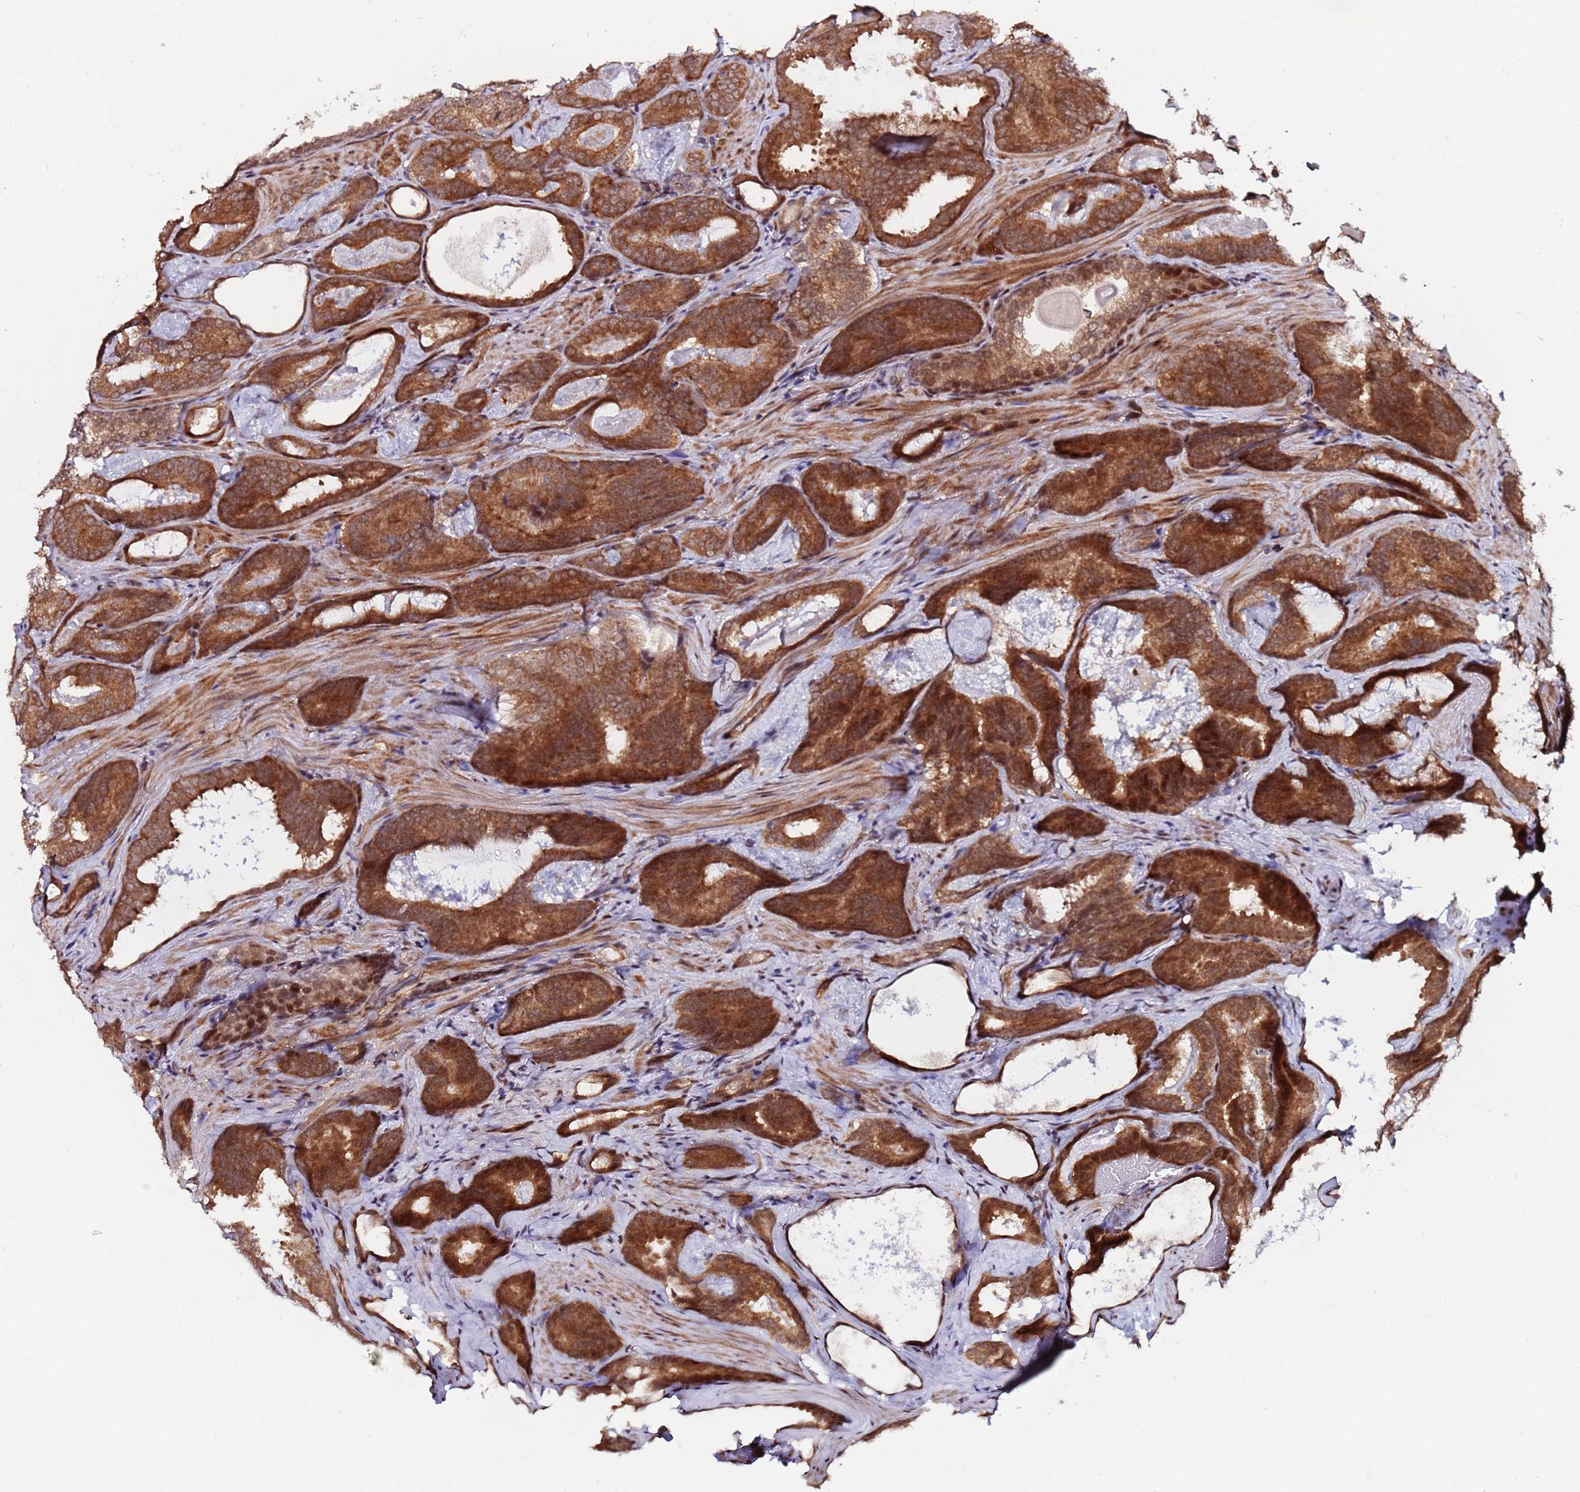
{"staining": {"intensity": "strong", "quantity": ">75%", "location": "cytoplasmic/membranous"}, "tissue": "prostate cancer", "cell_type": "Tumor cells", "image_type": "cancer", "snomed": [{"axis": "morphology", "description": "Adenocarcinoma, Low grade"}, {"axis": "topography", "description": "Prostate"}], "caption": "Immunohistochemistry image of human prostate cancer stained for a protein (brown), which reveals high levels of strong cytoplasmic/membranous positivity in about >75% of tumor cells.", "gene": "PPM1H", "patient": {"sex": "male", "age": 60}}